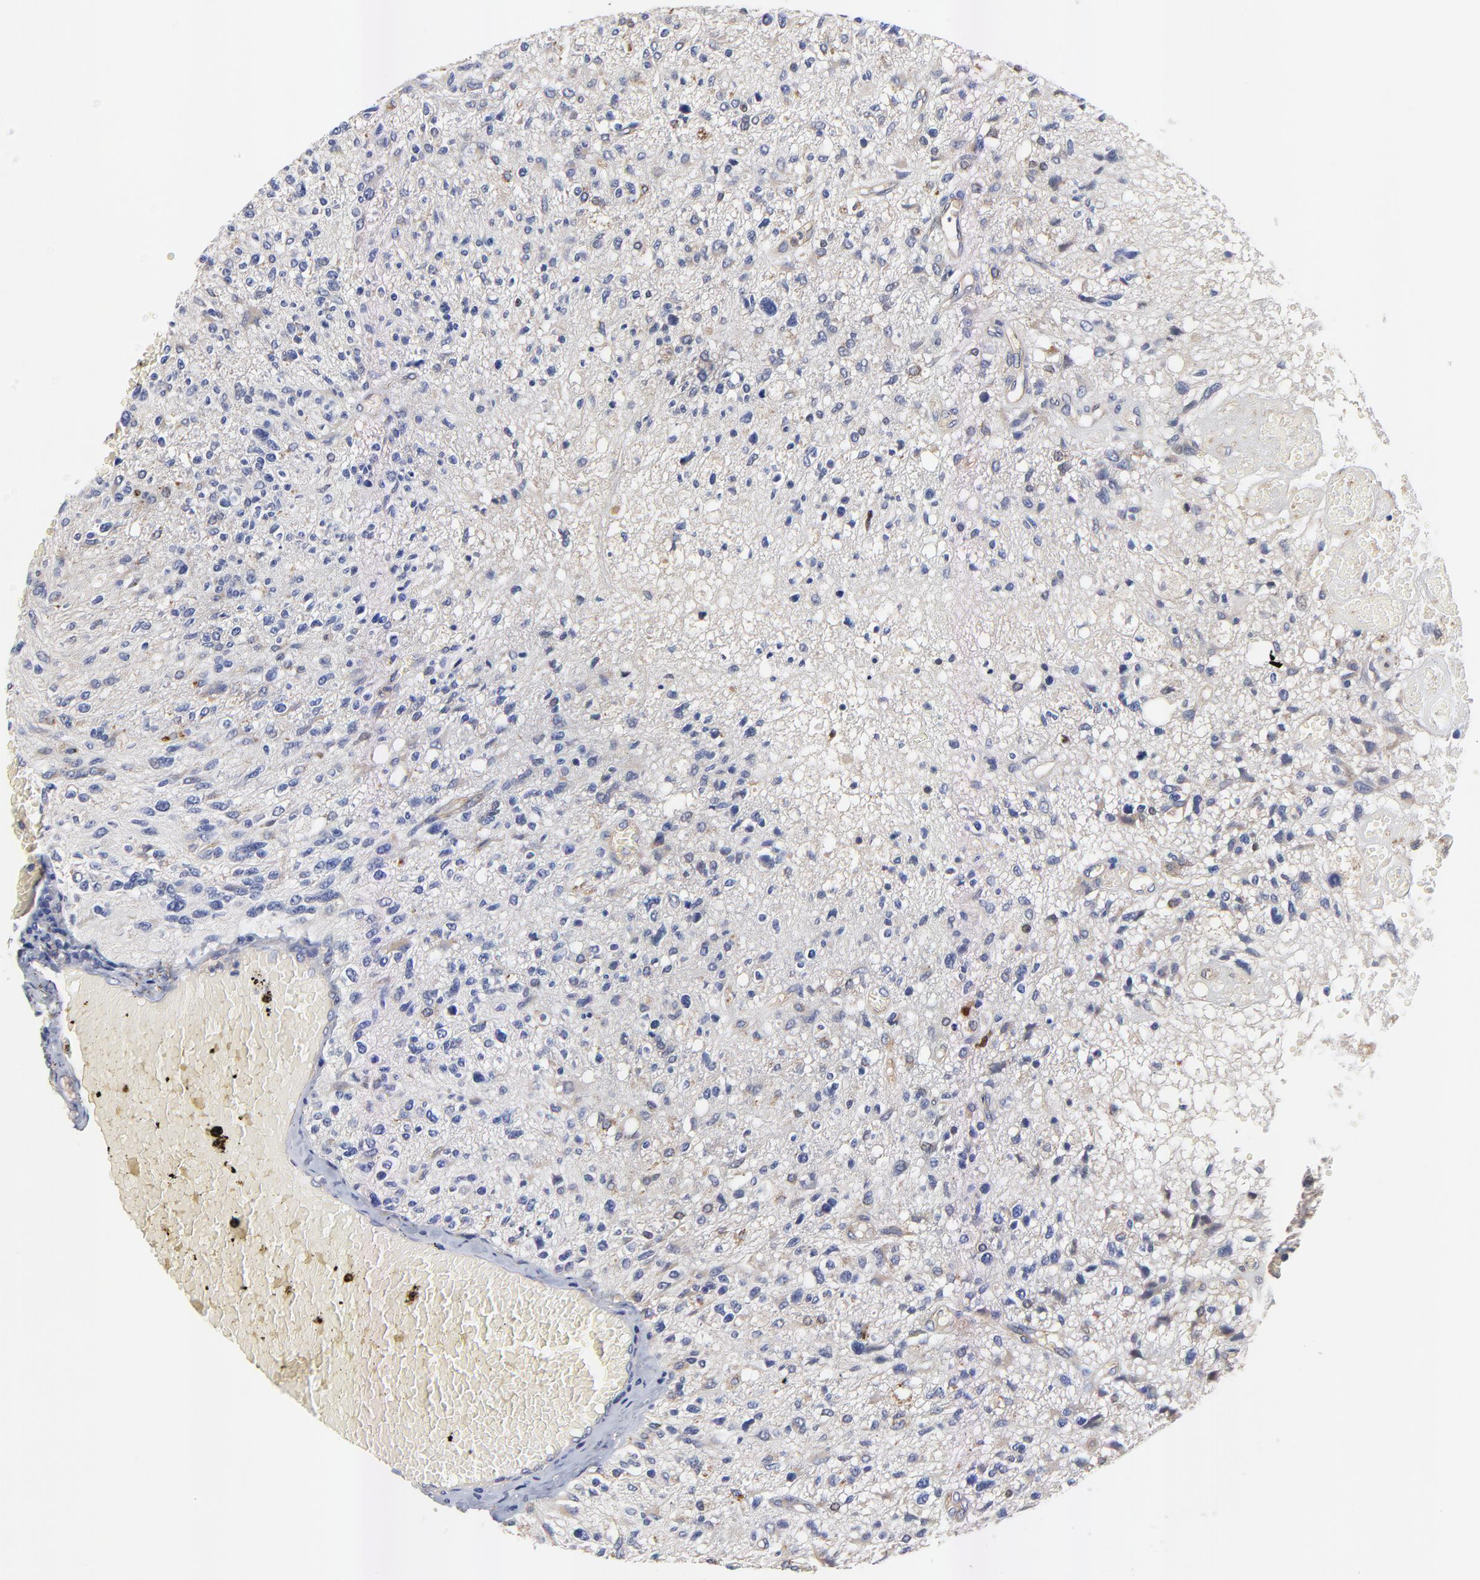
{"staining": {"intensity": "weak", "quantity": "<25%", "location": "cytoplasmic/membranous"}, "tissue": "glioma", "cell_type": "Tumor cells", "image_type": "cancer", "snomed": [{"axis": "morphology", "description": "Glioma, malignant, High grade"}, {"axis": "topography", "description": "Cerebral cortex"}], "caption": "Micrograph shows no significant protein expression in tumor cells of high-grade glioma (malignant).", "gene": "FBXL2", "patient": {"sex": "male", "age": 76}}